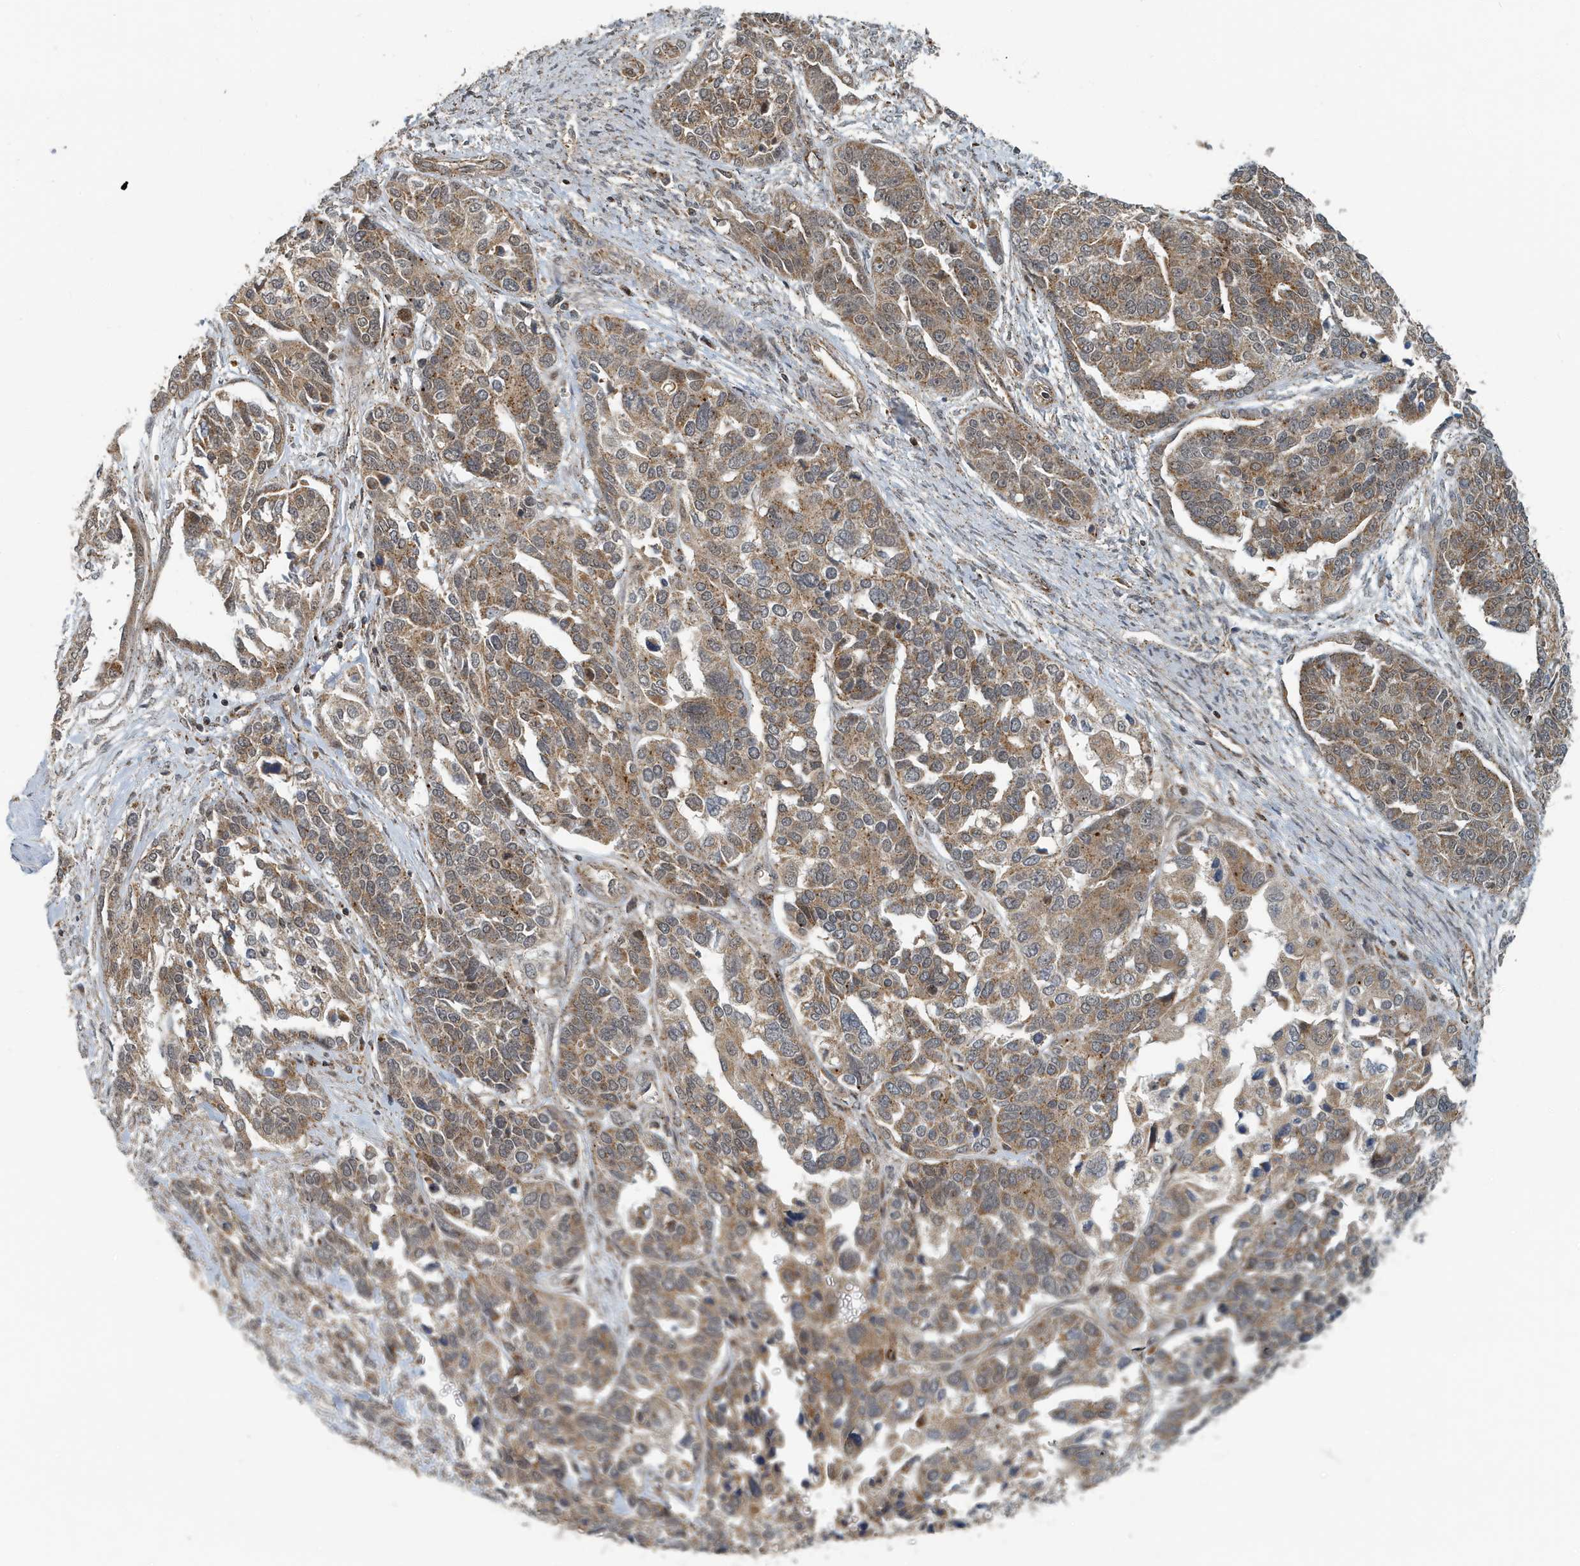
{"staining": {"intensity": "moderate", "quantity": ">75%", "location": "cytoplasmic/membranous"}, "tissue": "ovarian cancer", "cell_type": "Tumor cells", "image_type": "cancer", "snomed": [{"axis": "morphology", "description": "Cystadenocarcinoma, serous, NOS"}, {"axis": "topography", "description": "Ovary"}], "caption": "Immunohistochemistry histopathology image of neoplastic tissue: human ovarian cancer stained using immunohistochemistry (IHC) displays medium levels of moderate protein expression localized specifically in the cytoplasmic/membranous of tumor cells, appearing as a cytoplasmic/membranous brown color.", "gene": "KIF15", "patient": {"sex": "female", "age": 44}}